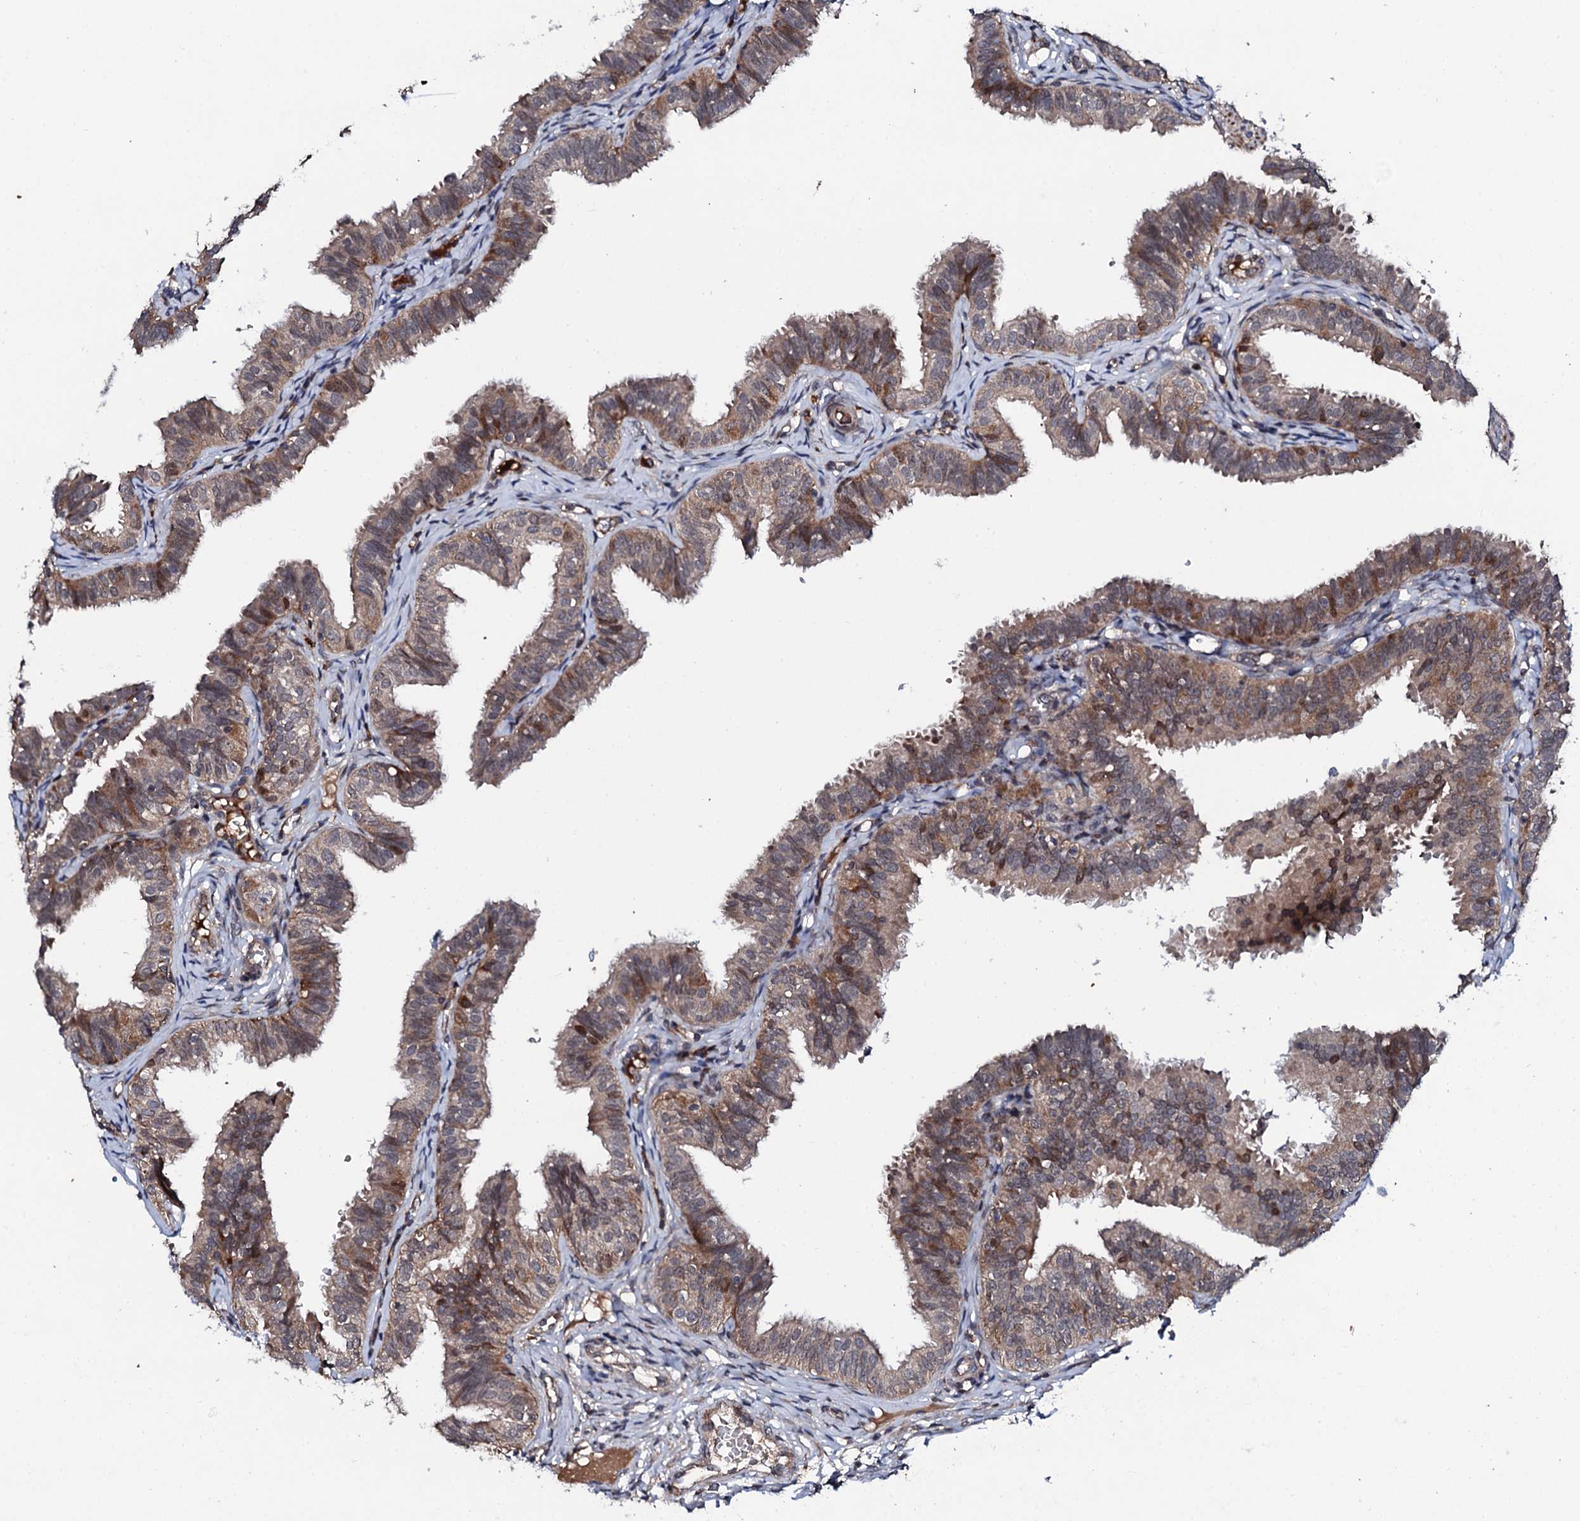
{"staining": {"intensity": "weak", "quantity": "25%-75%", "location": "cytoplasmic/membranous,nuclear"}, "tissue": "fallopian tube", "cell_type": "Glandular cells", "image_type": "normal", "snomed": [{"axis": "morphology", "description": "Normal tissue, NOS"}, {"axis": "topography", "description": "Fallopian tube"}], "caption": "This image demonstrates immunohistochemistry (IHC) staining of unremarkable human fallopian tube, with low weak cytoplasmic/membranous,nuclear positivity in about 25%-75% of glandular cells.", "gene": "FAM111A", "patient": {"sex": "female", "age": 35}}